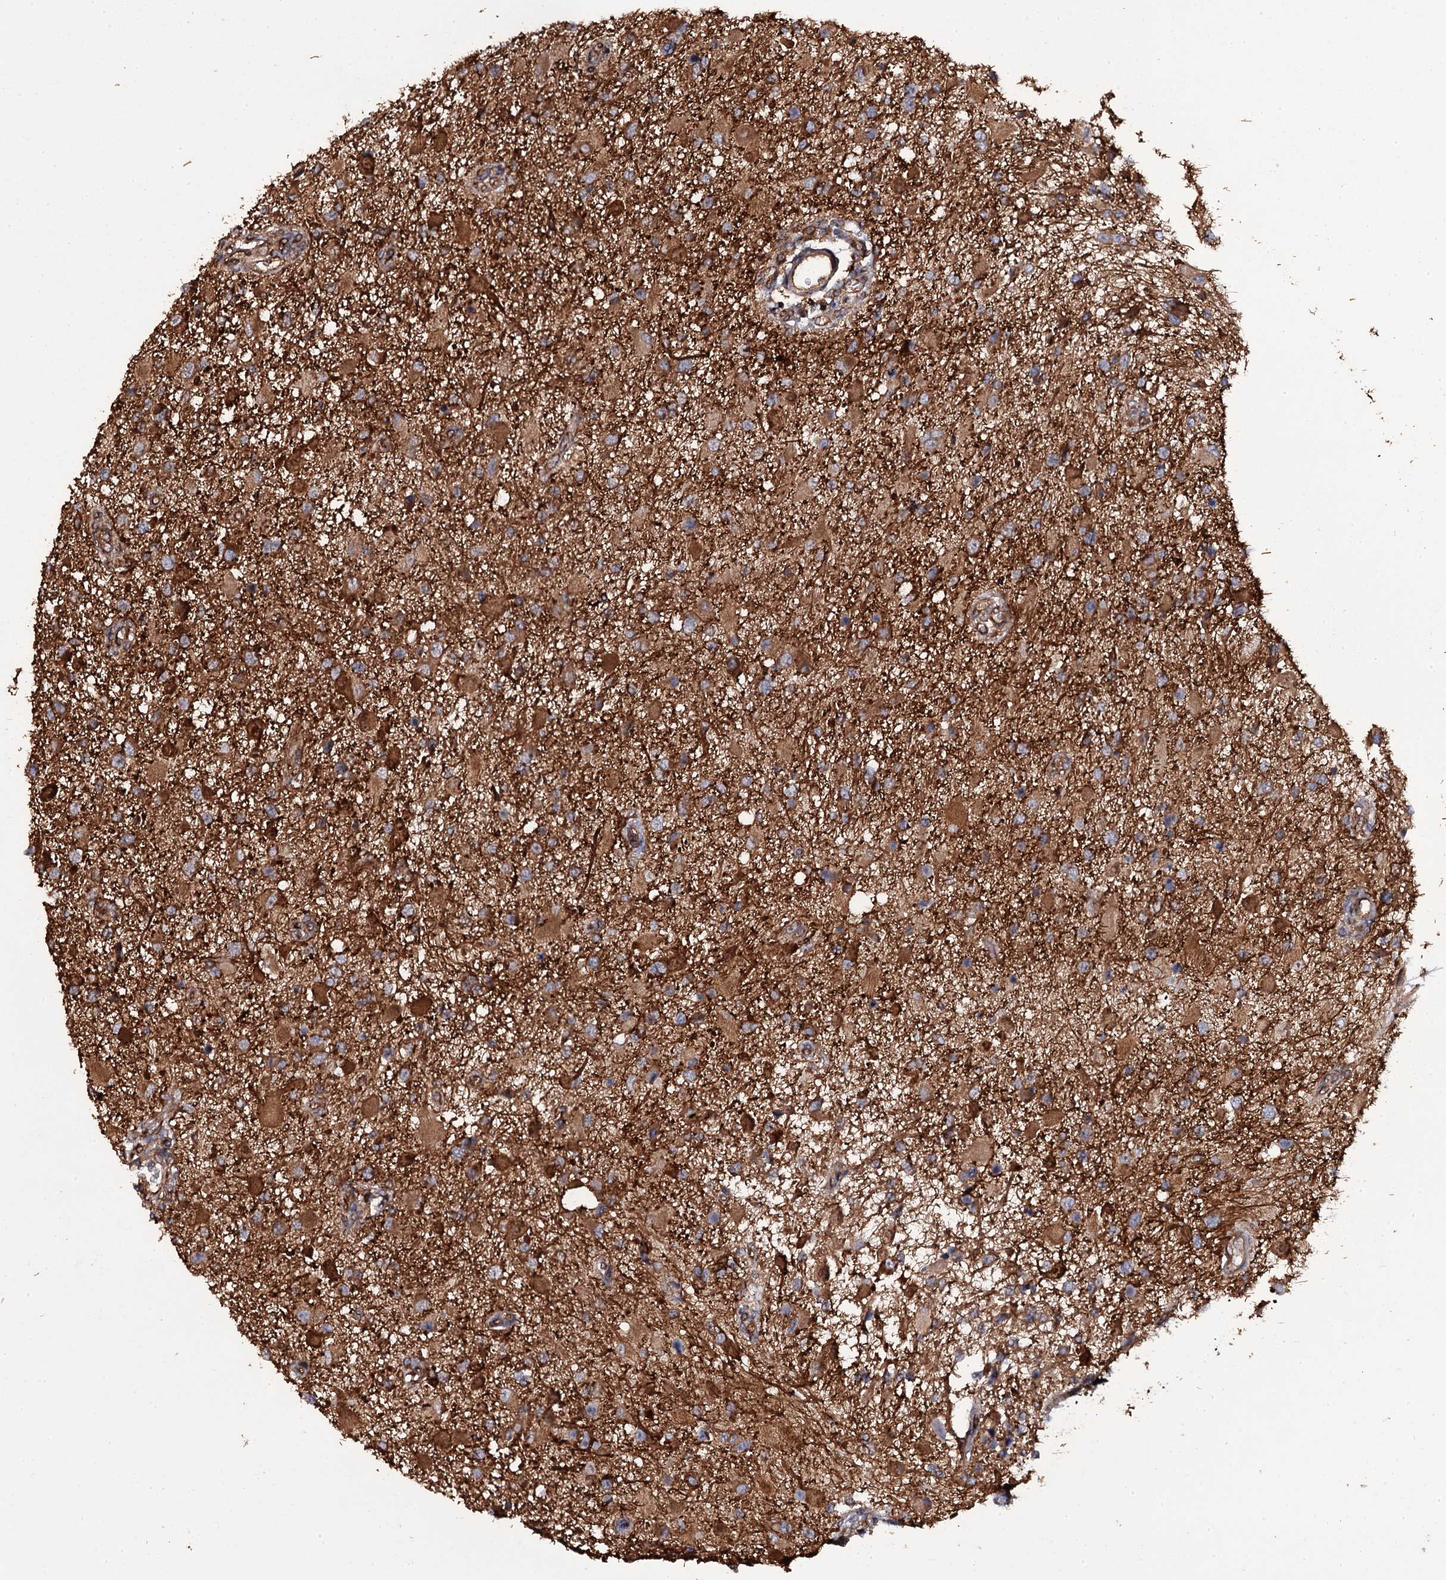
{"staining": {"intensity": "strong", "quantity": ">75%", "location": "cytoplasmic/membranous"}, "tissue": "glioma", "cell_type": "Tumor cells", "image_type": "cancer", "snomed": [{"axis": "morphology", "description": "Glioma, malignant, High grade"}, {"axis": "topography", "description": "Brain"}], "caption": "A brown stain labels strong cytoplasmic/membranous positivity of a protein in human malignant glioma (high-grade) tumor cells.", "gene": "TTC23", "patient": {"sex": "male", "age": 53}}